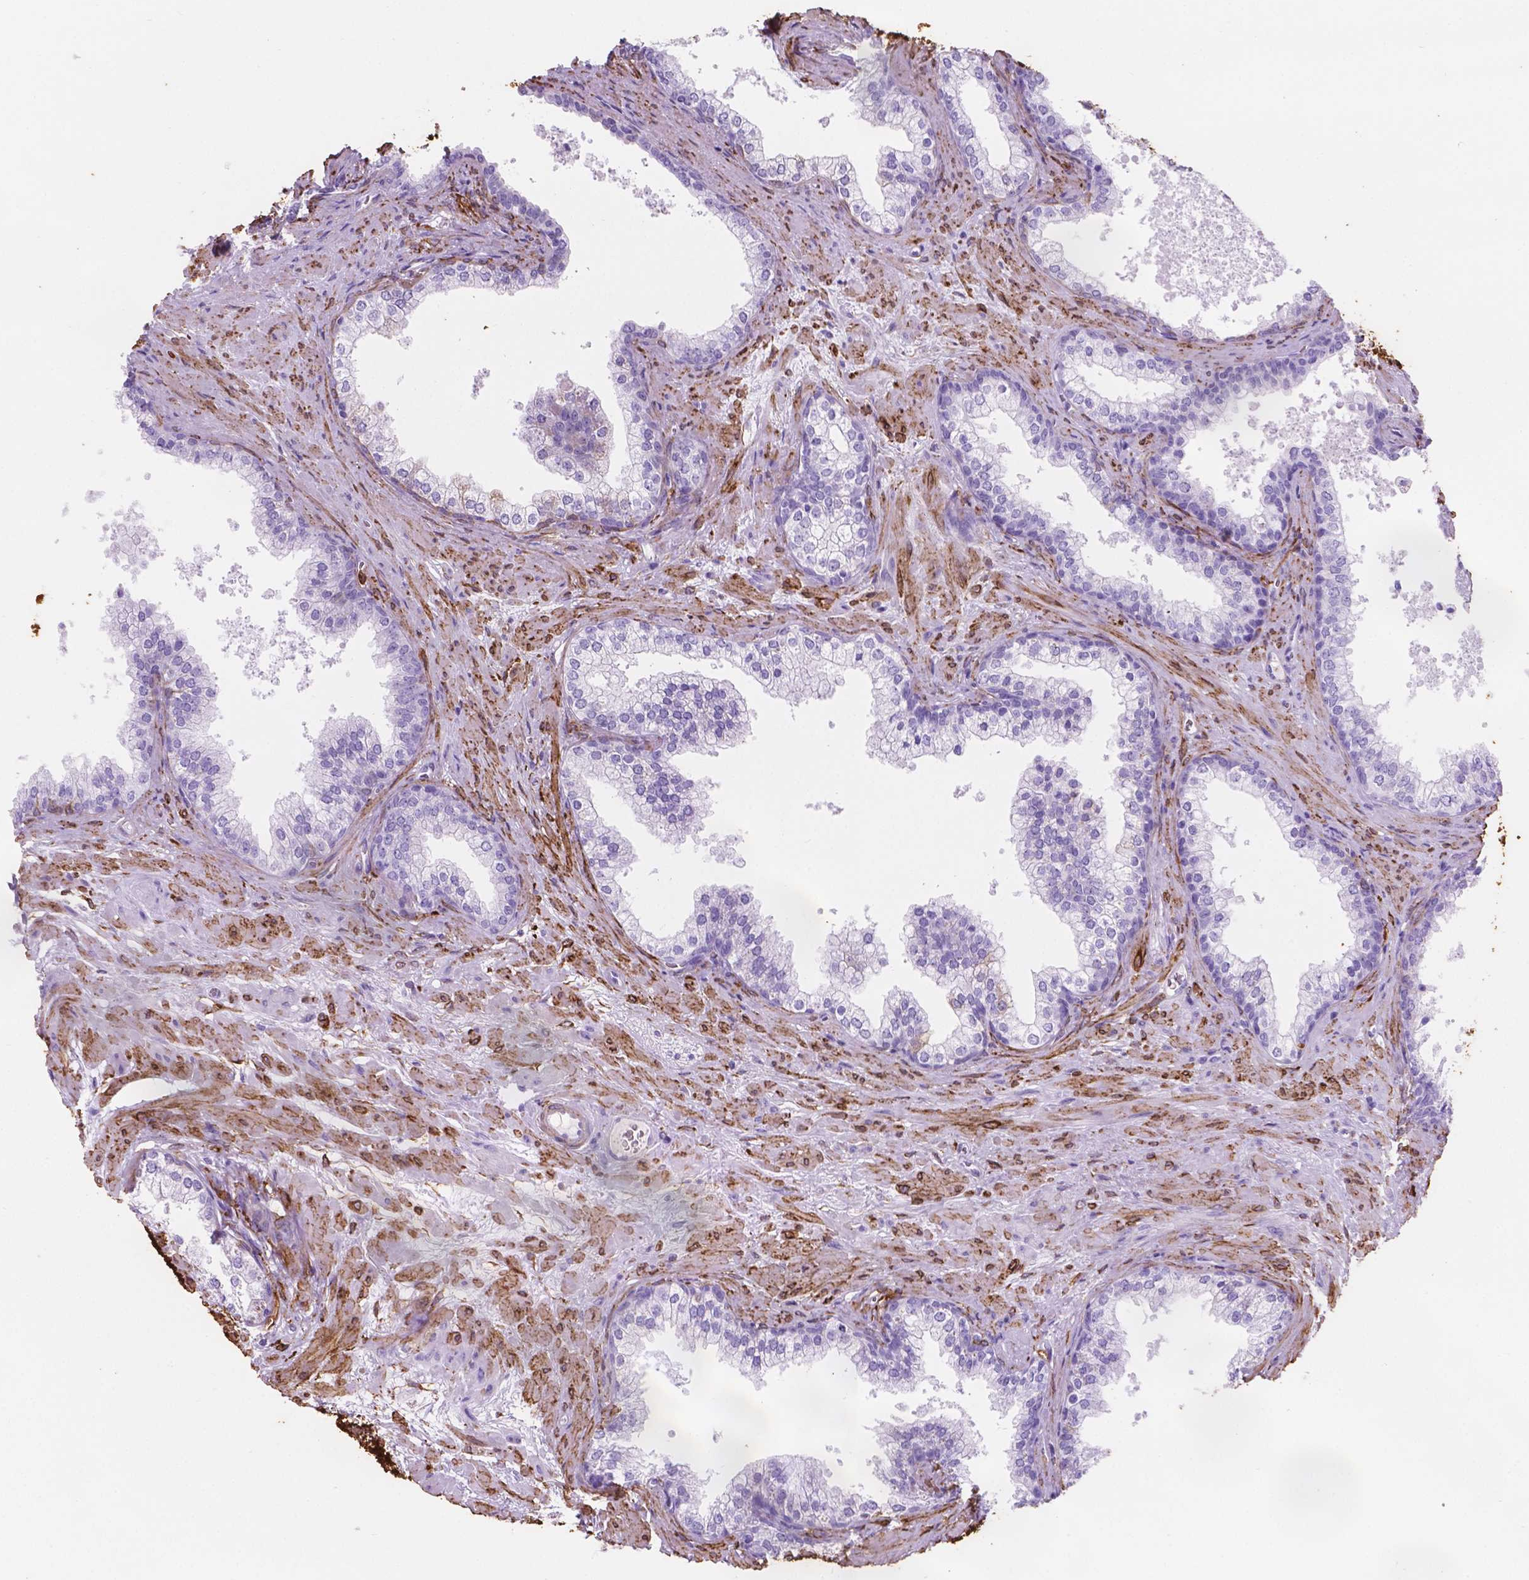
{"staining": {"intensity": "strong", "quantity": "<25%", "location": "cytoplasmic/membranous"}, "tissue": "prostate", "cell_type": "Glandular cells", "image_type": "normal", "snomed": [{"axis": "morphology", "description": "Normal tissue, NOS"}, {"axis": "topography", "description": "Prostate"}], "caption": "Immunohistochemical staining of unremarkable prostate demonstrates <25% levels of strong cytoplasmic/membranous protein staining in about <25% of glandular cells.", "gene": "MACF1", "patient": {"sex": "male", "age": 79}}